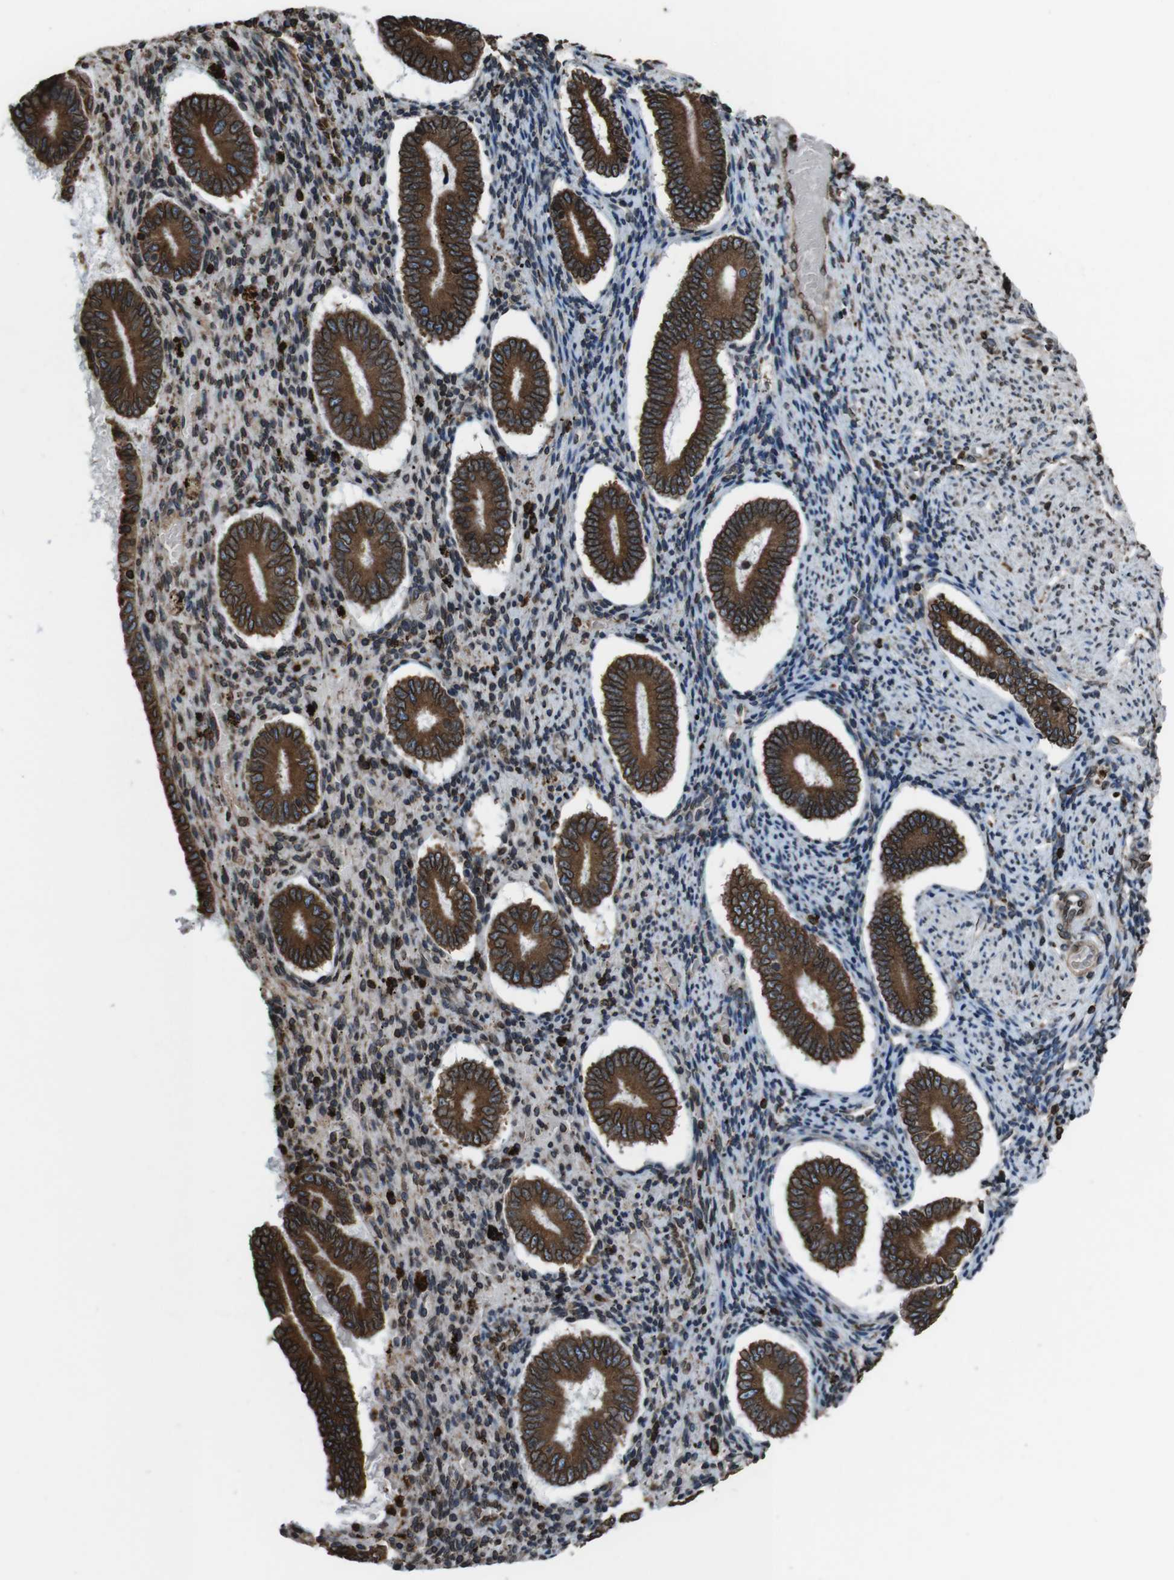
{"staining": {"intensity": "moderate", "quantity": "25%-75%", "location": "cytoplasmic/membranous"}, "tissue": "endometrium", "cell_type": "Cells in endometrial stroma", "image_type": "normal", "snomed": [{"axis": "morphology", "description": "Normal tissue, NOS"}, {"axis": "topography", "description": "Endometrium"}], "caption": "Cells in endometrial stroma demonstrate medium levels of moderate cytoplasmic/membranous staining in approximately 25%-75% of cells in unremarkable human endometrium.", "gene": "APMAP", "patient": {"sex": "female", "age": 42}}